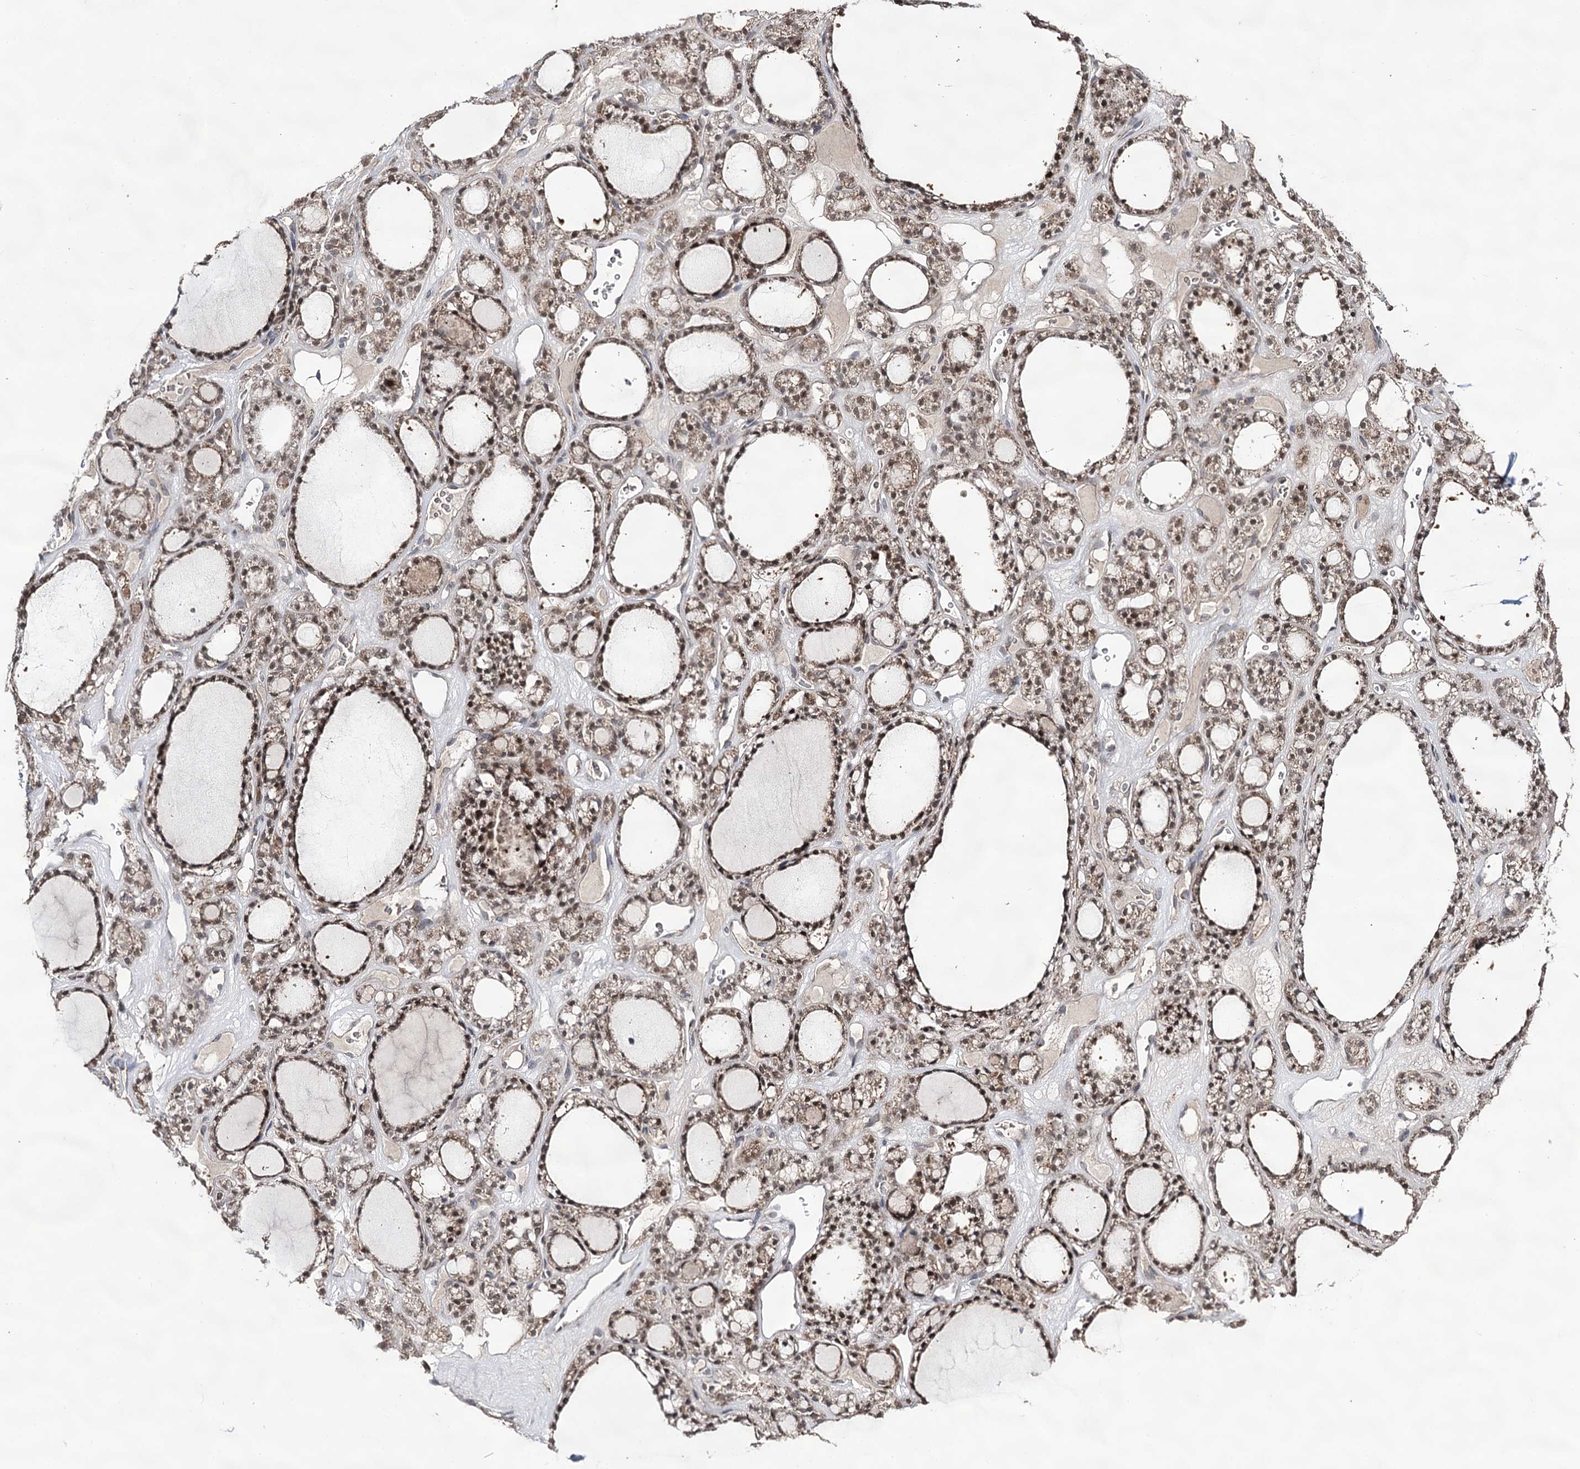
{"staining": {"intensity": "moderate", "quantity": ">75%", "location": "cytoplasmic/membranous,nuclear"}, "tissue": "thyroid gland", "cell_type": "Glandular cells", "image_type": "normal", "snomed": [{"axis": "morphology", "description": "Normal tissue, NOS"}, {"axis": "topography", "description": "Thyroid gland"}], "caption": "Immunohistochemical staining of benign human thyroid gland shows medium levels of moderate cytoplasmic/membranous,nuclear positivity in about >75% of glandular cells. (DAB (3,3'-diaminobenzidine) IHC with brightfield microscopy, high magnification).", "gene": "ACTR6", "patient": {"sex": "female", "age": 28}}